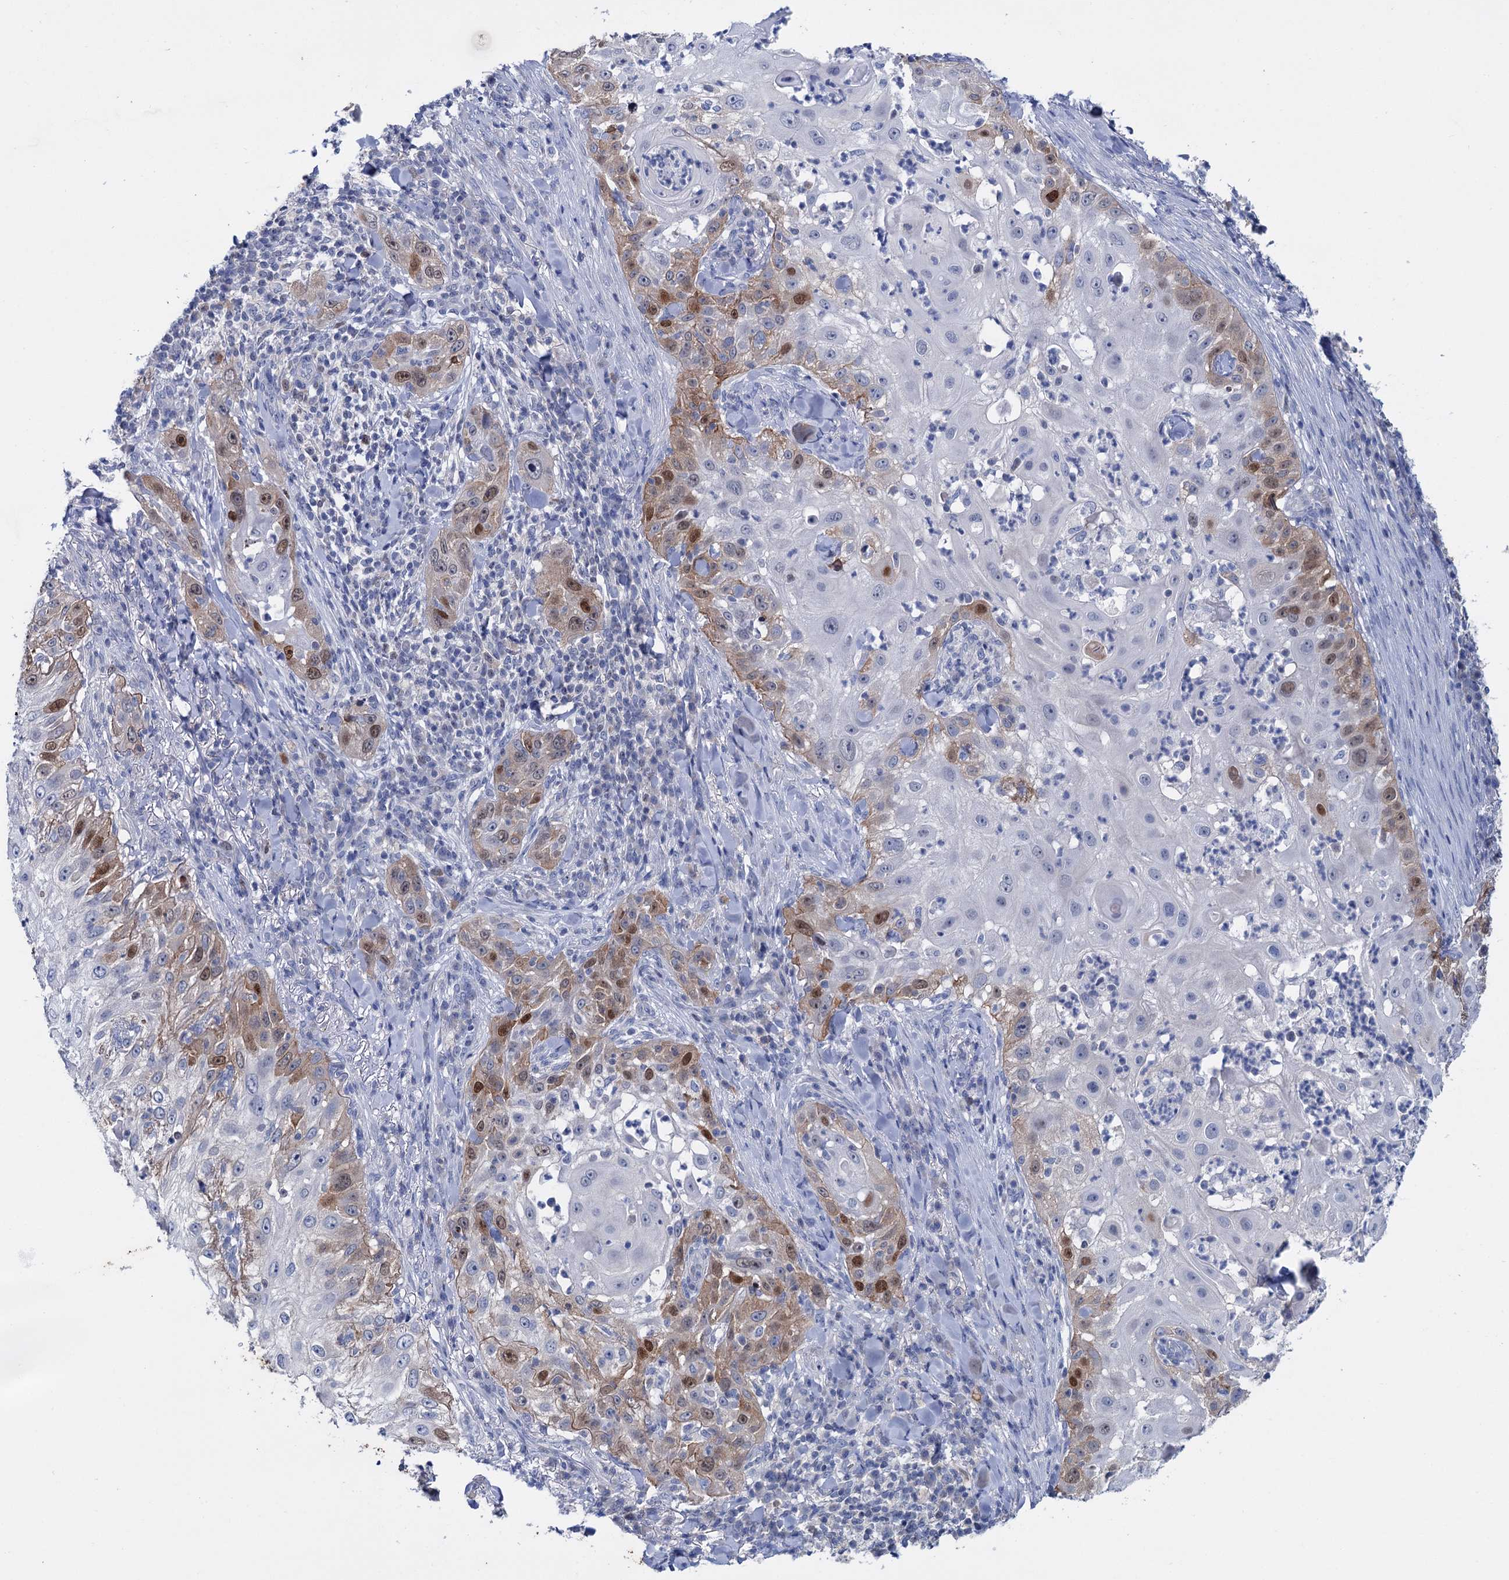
{"staining": {"intensity": "moderate", "quantity": "<25%", "location": "cytoplasmic/membranous,nuclear"}, "tissue": "skin cancer", "cell_type": "Tumor cells", "image_type": "cancer", "snomed": [{"axis": "morphology", "description": "Squamous cell carcinoma, NOS"}, {"axis": "topography", "description": "Skin"}], "caption": "Skin squamous cell carcinoma stained for a protein exhibits moderate cytoplasmic/membranous and nuclear positivity in tumor cells. The staining is performed using DAB brown chromogen to label protein expression. The nuclei are counter-stained blue using hematoxylin.", "gene": "FAM111B", "patient": {"sex": "female", "age": 44}}